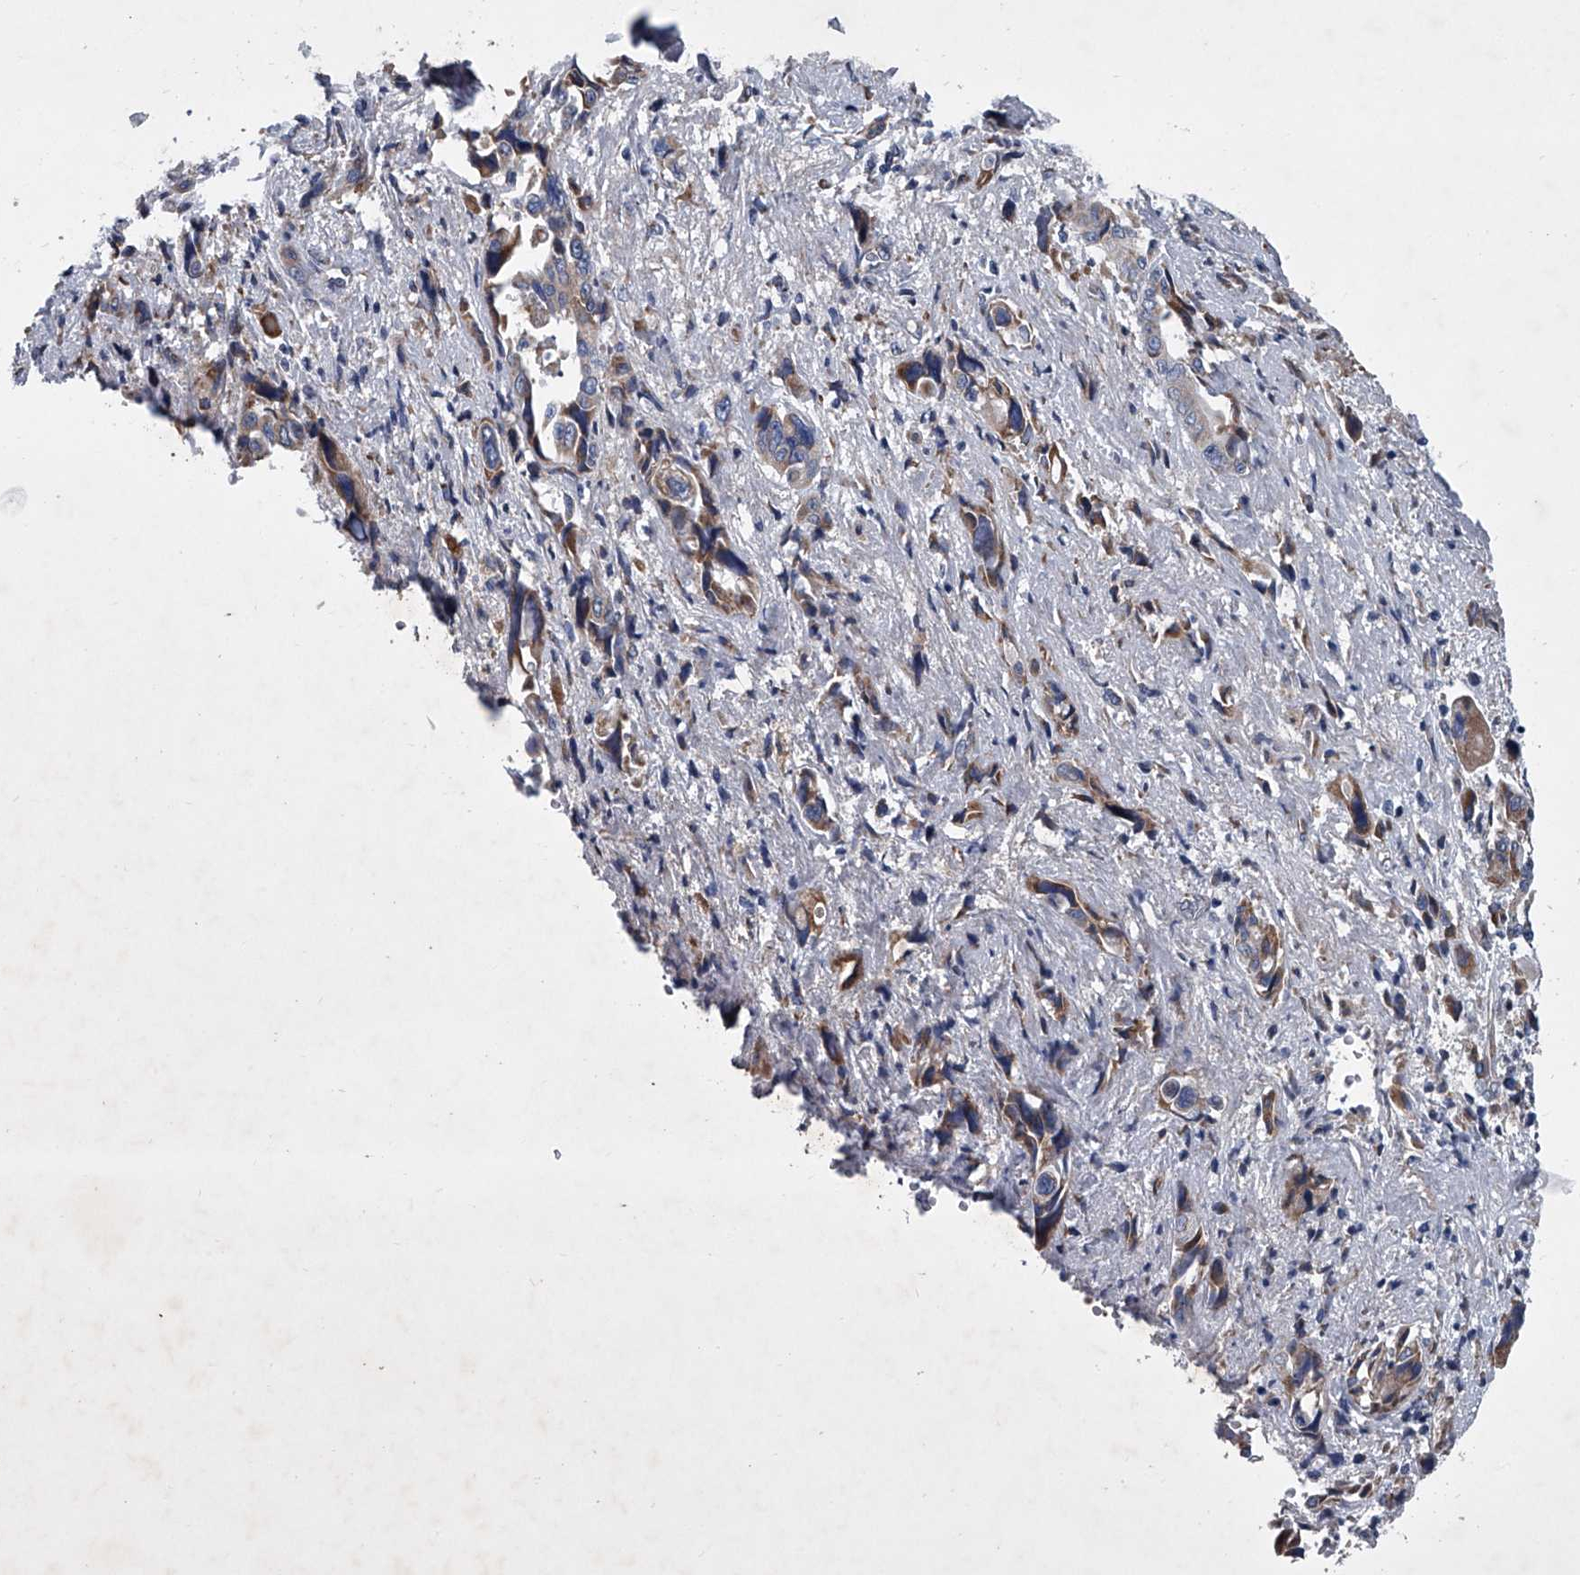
{"staining": {"intensity": "weak", "quantity": "<25%", "location": "cytoplasmic/membranous"}, "tissue": "pancreatic cancer", "cell_type": "Tumor cells", "image_type": "cancer", "snomed": [{"axis": "morphology", "description": "Adenocarcinoma, NOS"}, {"axis": "topography", "description": "Pancreas"}], "caption": "Immunohistochemistry (IHC) image of neoplastic tissue: pancreatic cancer stained with DAB (3,3'-diaminobenzidine) reveals no significant protein positivity in tumor cells.", "gene": "ABCG1", "patient": {"sex": "male", "age": 46}}